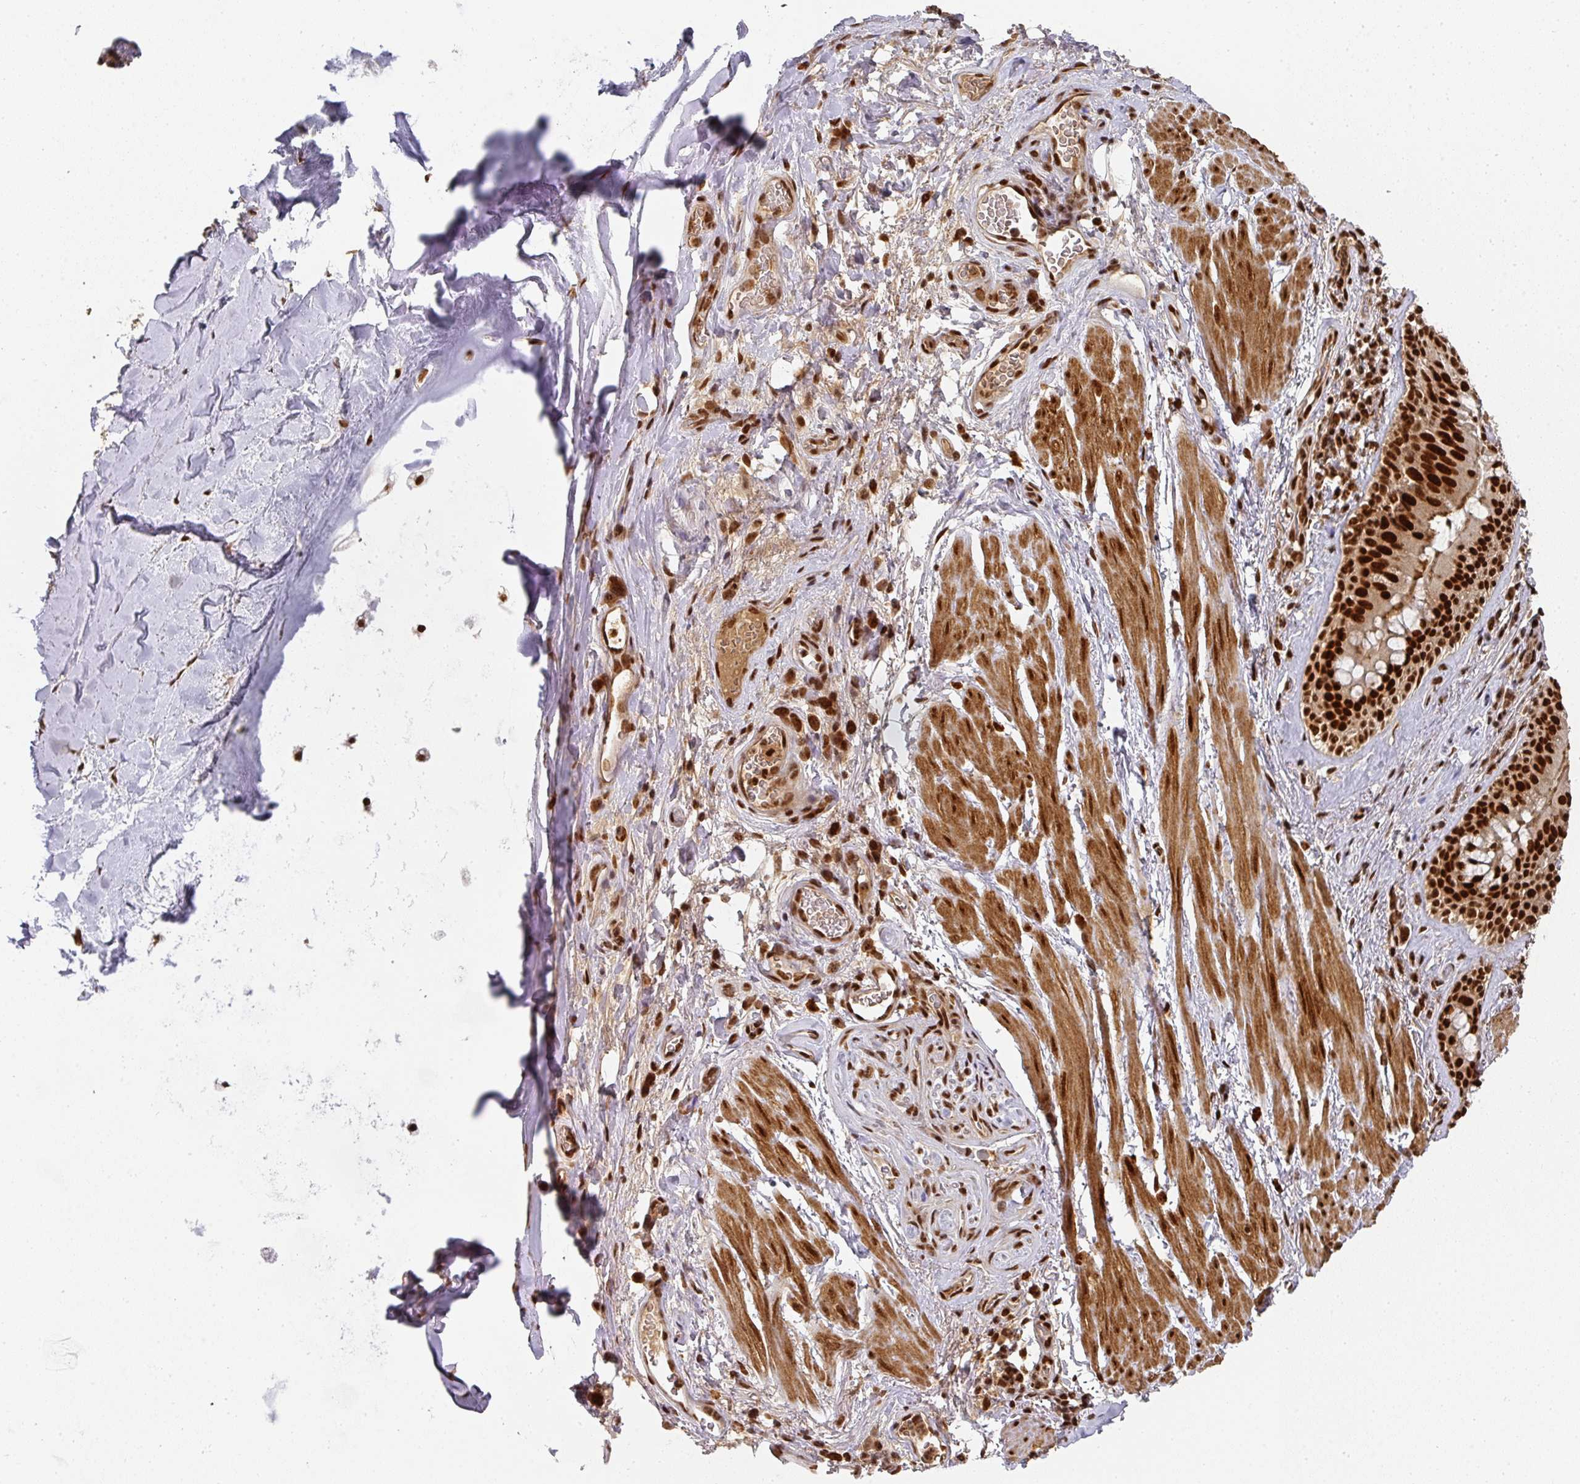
{"staining": {"intensity": "strong", "quantity": ">75%", "location": "nuclear"}, "tissue": "soft tissue", "cell_type": "Chondrocytes", "image_type": "normal", "snomed": [{"axis": "morphology", "description": "Normal tissue, NOS"}, {"axis": "topography", "description": "Cartilage tissue"}, {"axis": "topography", "description": "Bronchus"}], "caption": "Normal soft tissue displays strong nuclear positivity in approximately >75% of chondrocytes, visualized by immunohistochemistry. Nuclei are stained in blue.", "gene": "DIDO1", "patient": {"sex": "male", "age": 58}}